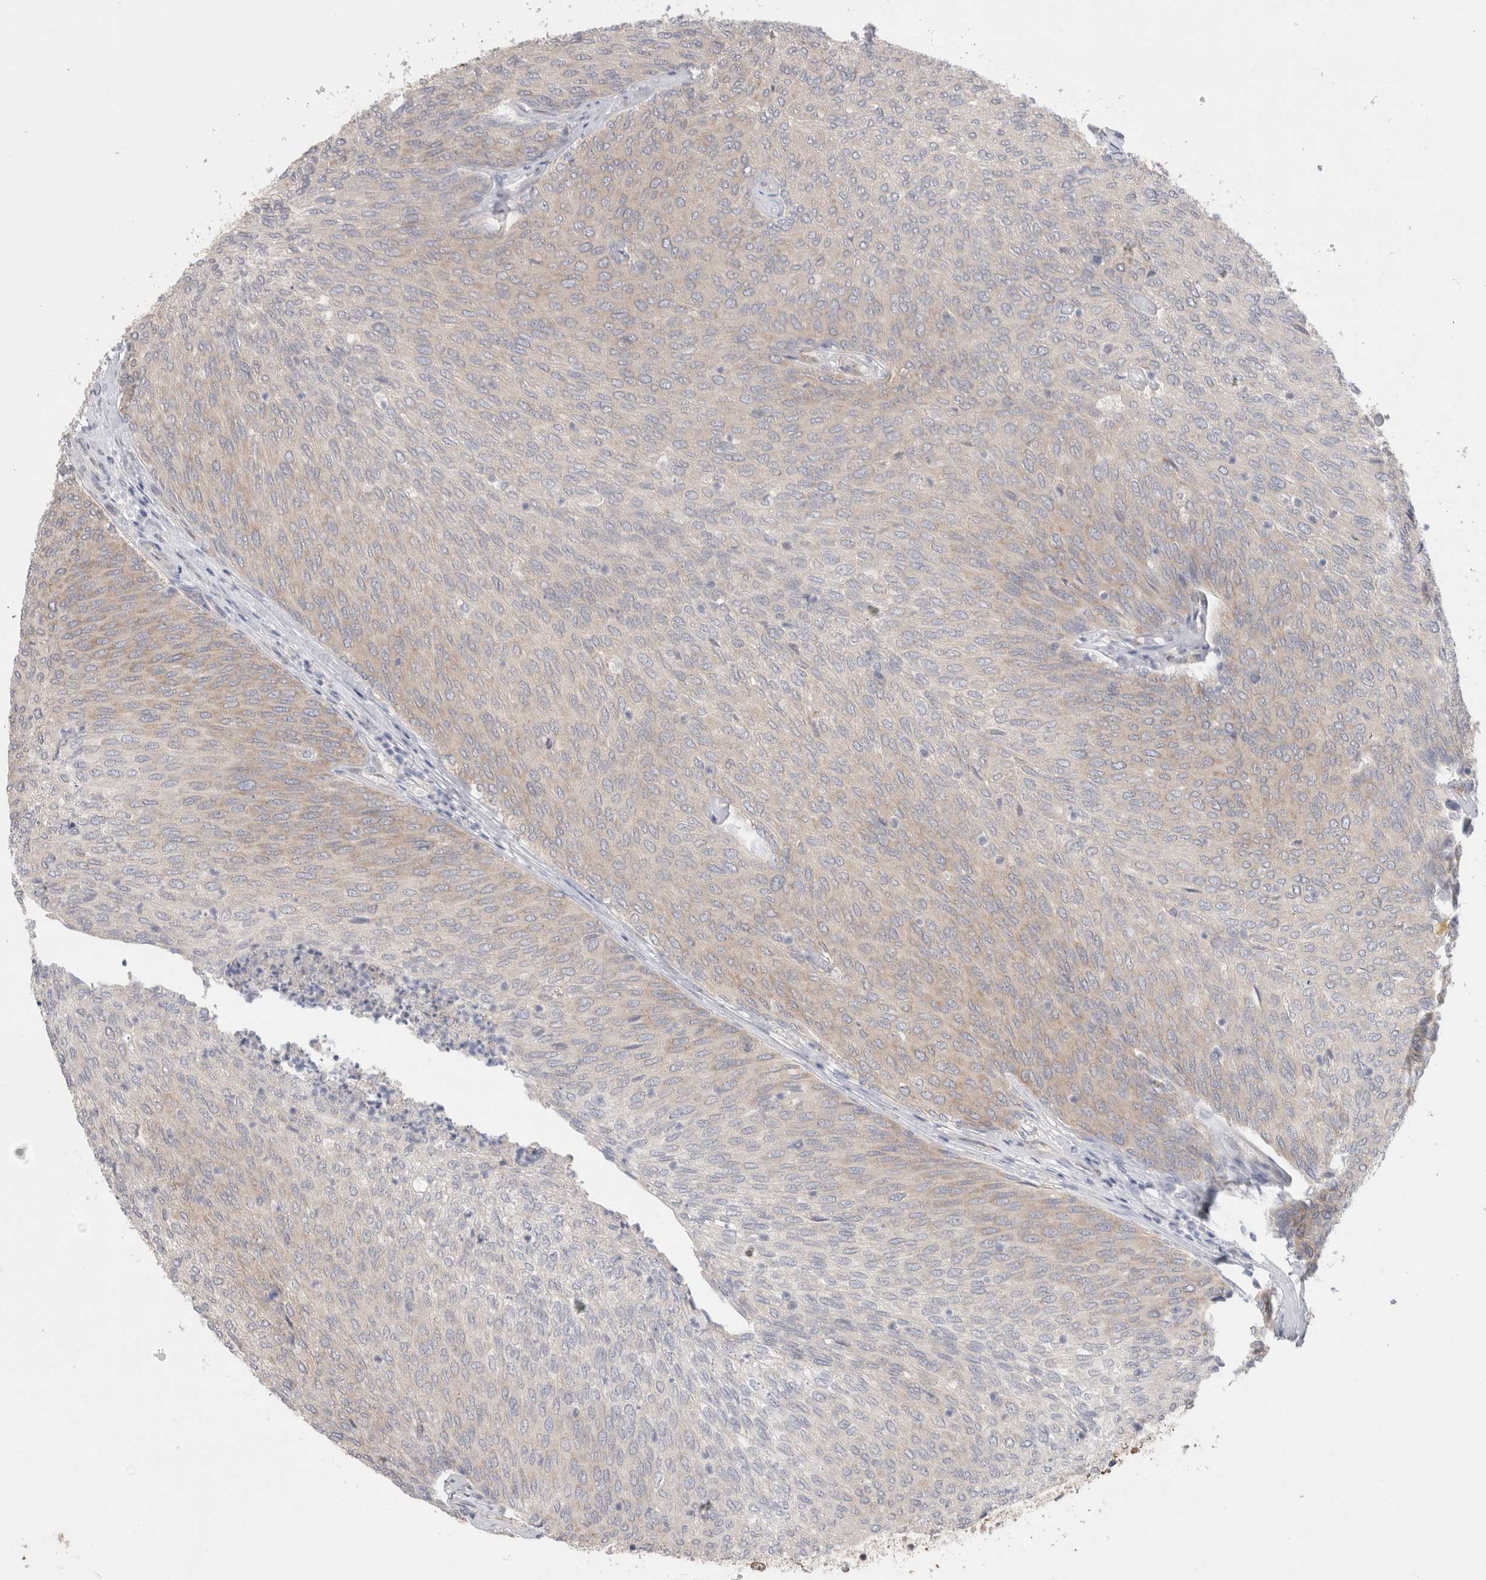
{"staining": {"intensity": "weak", "quantity": "<25%", "location": "cytoplasmic/membranous"}, "tissue": "urothelial cancer", "cell_type": "Tumor cells", "image_type": "cancer", "snomed": [{"axis": "morphology", "description": "Urothelial carcinoma, Low grade"}, {"axis": "topography", "description": "Urinary bladder"}], "caption": "DAB (3,3'-diaminobenzidine) immunohistochemical staining of human low-grade urothelial carcinoma demonstrates no significant expression in tumor cells.", "gene": "NDOR1", "patient": {"sex": "female", "age": 79}}